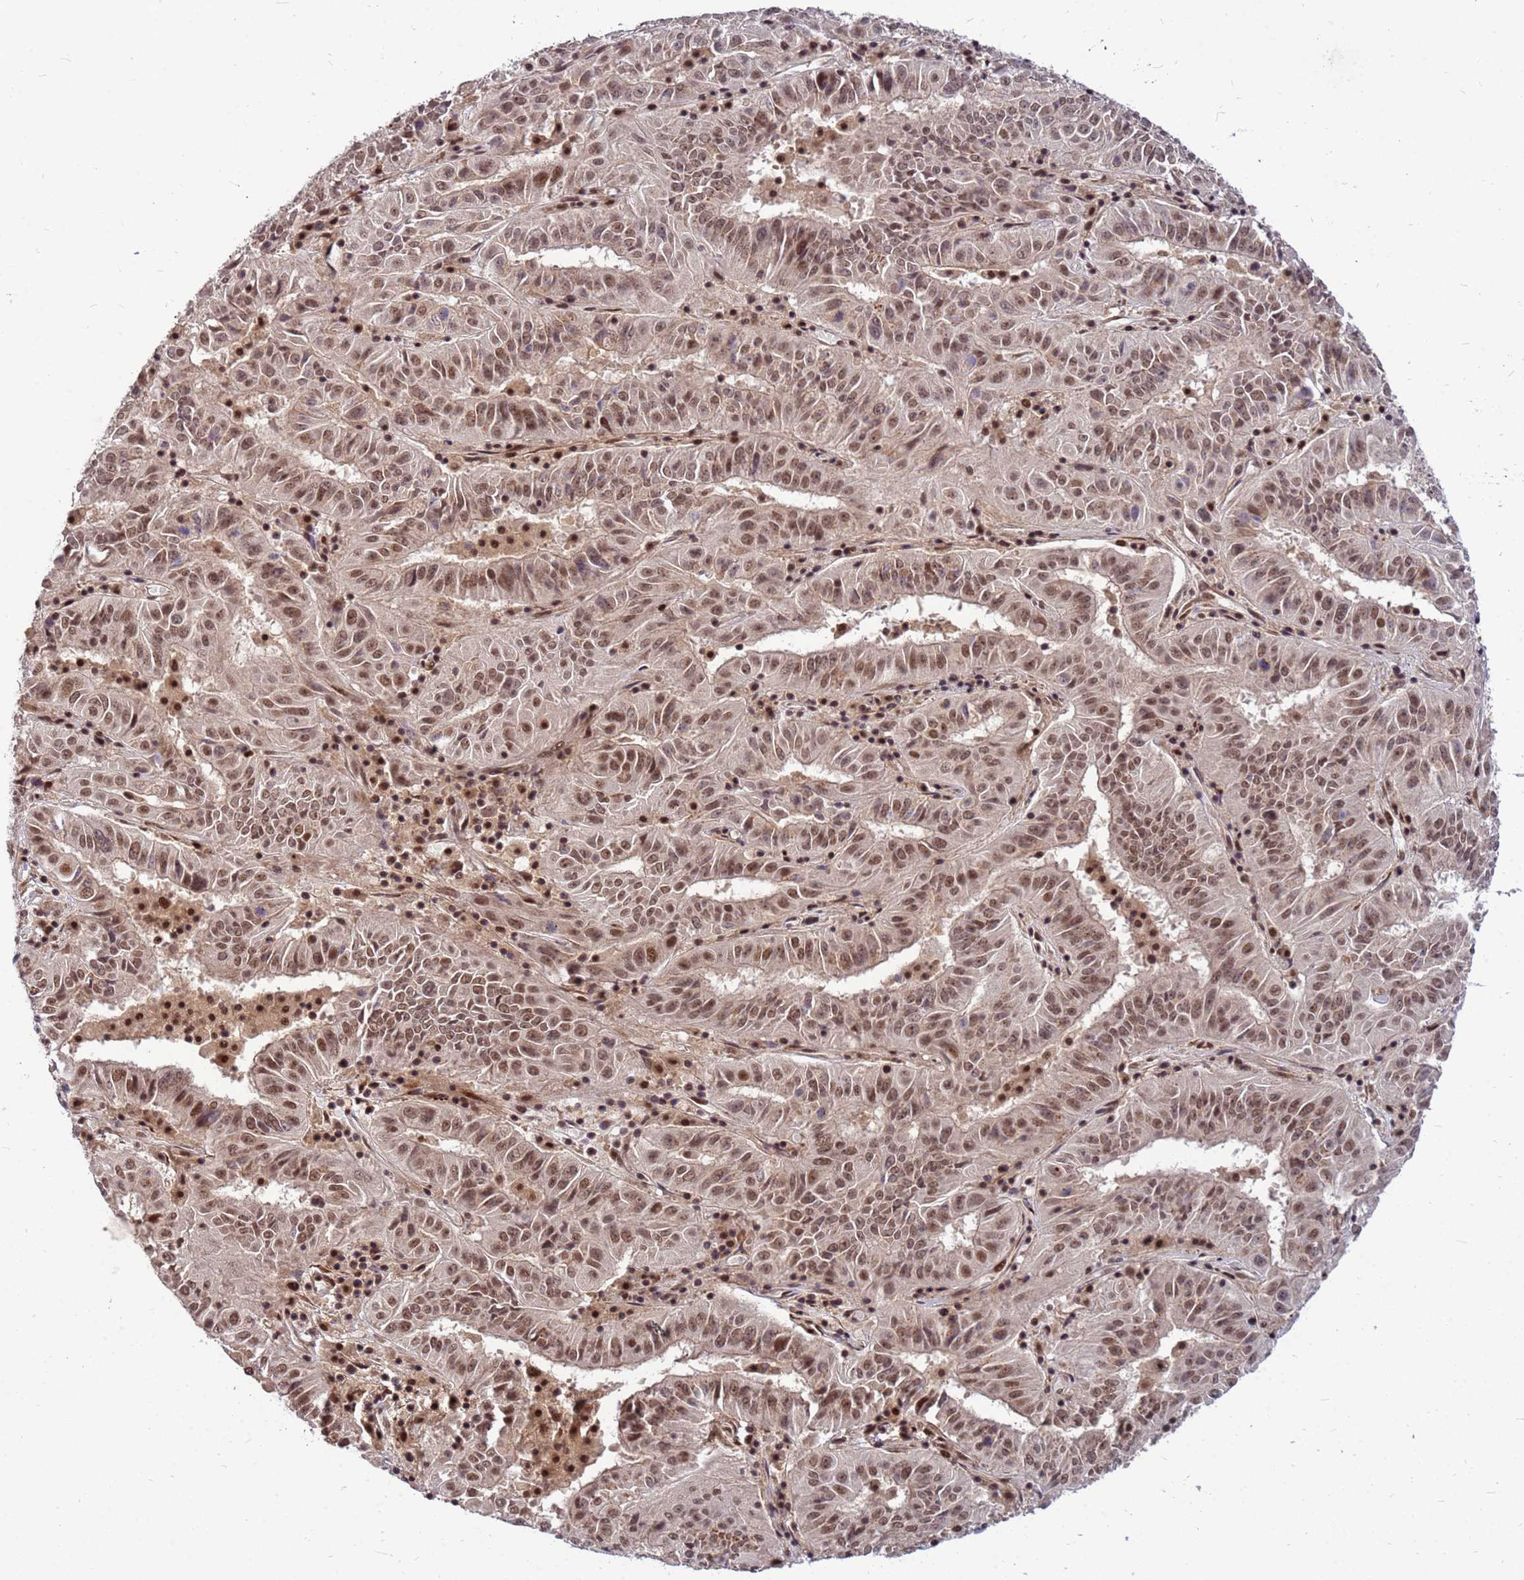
{"staining": {"intensity": "moderate", "quantity": ">75%", "location": "nuclear"}, "tissue": "pancreatic cancer", "cell_type": "Tumor cells", "image_type": "cancer", "snomed": [{"axis": "morphology", "description": "Adenocarcinoma, NOS"}, {"axis": "topography", "description": "Pancreas"}], "caption": "Immunohistochemistry (IHC) of human adenocarcinoma (pancreatic) exhibits medium levels of moderate nuclear positivity in approximately >75% of tumor cells.", "gene": "NCBP2", "patient": {"sex": "male", "age": 63}}